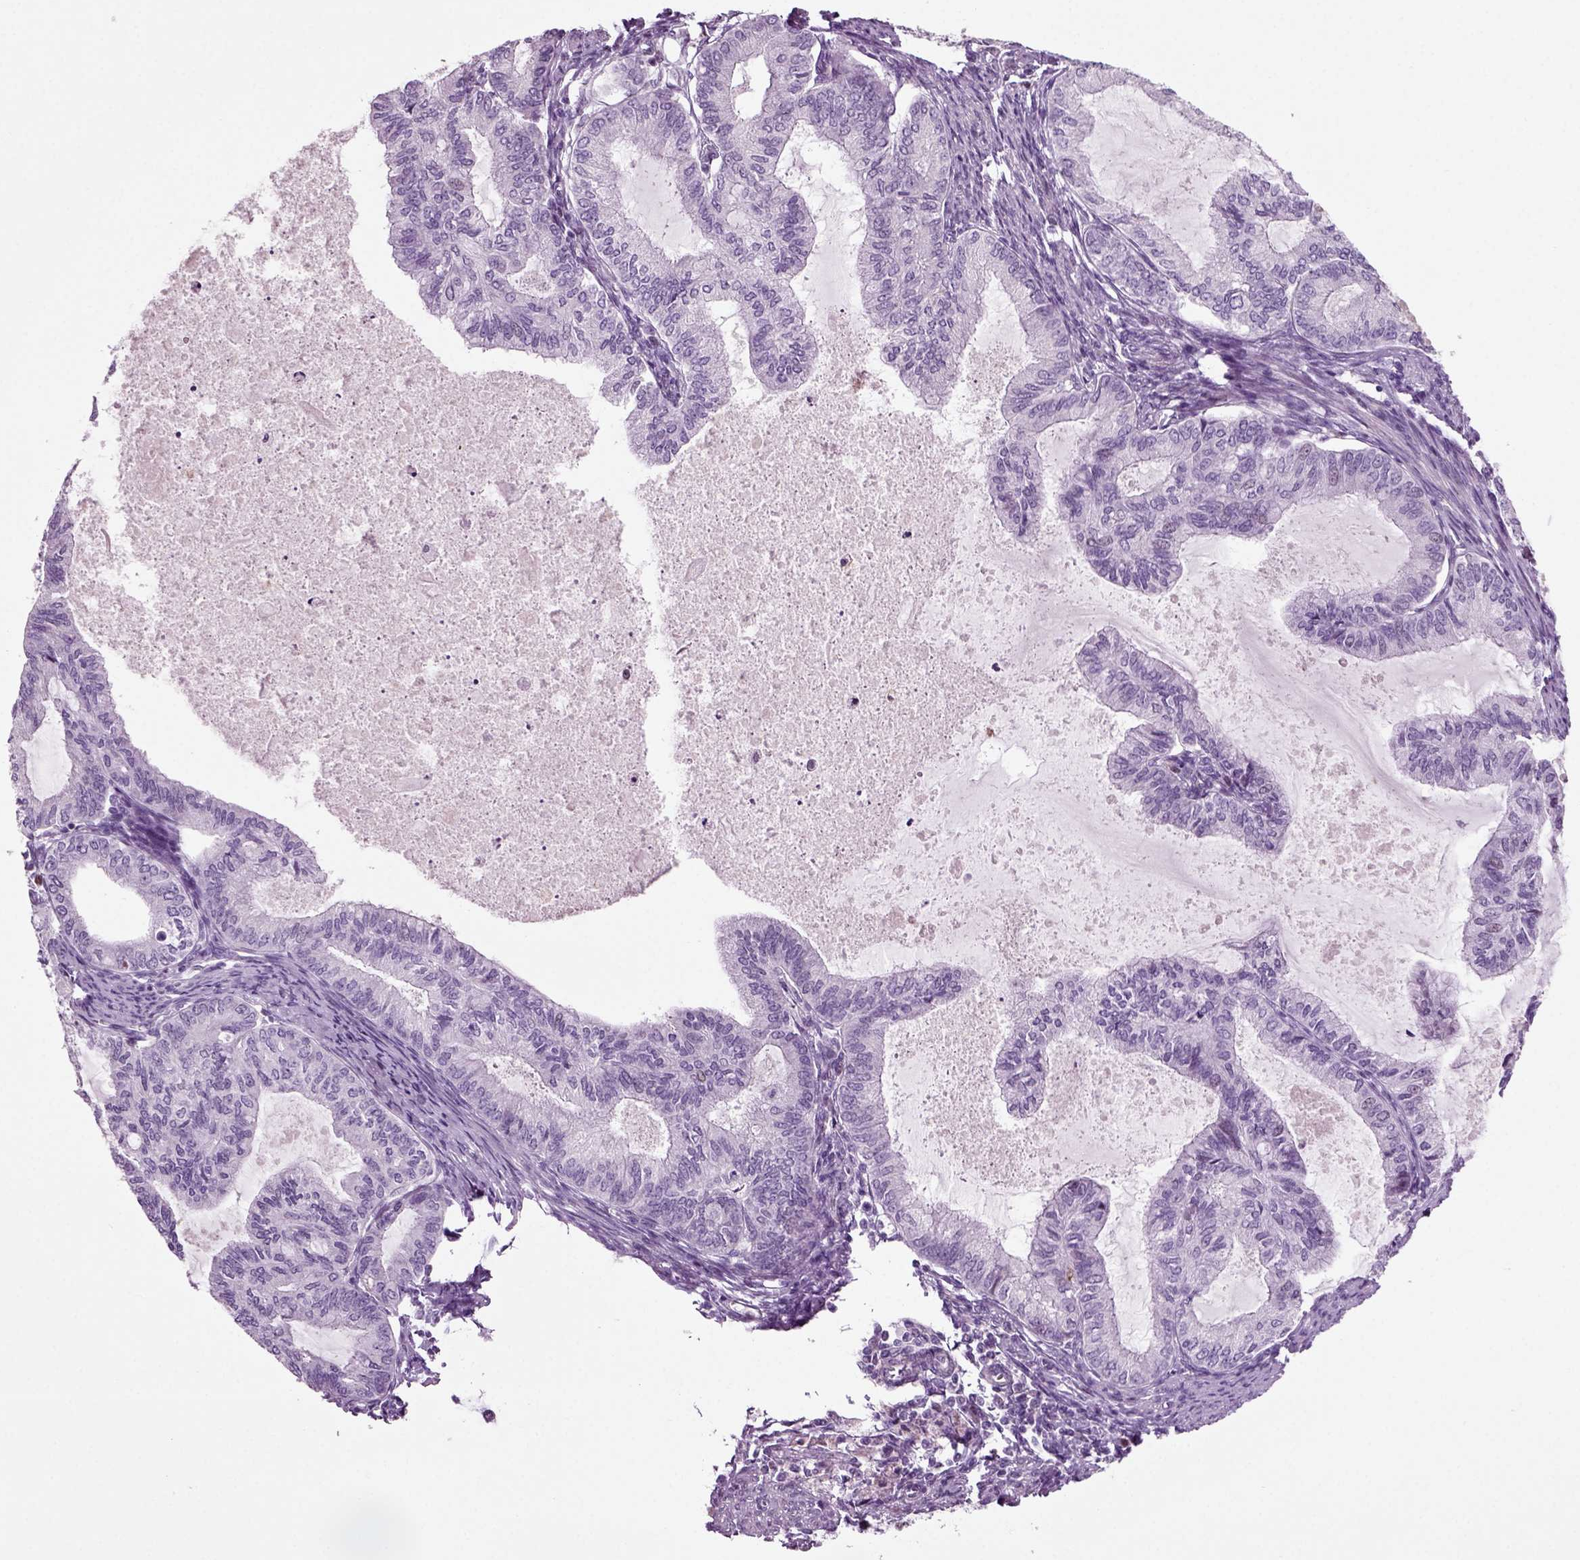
{"staining": {"intensity": "negative", "quantity": "none", "location": "none"}, "tissue": "endometrial cancer", "cell_type": "Tumor cells", "image_type": "cancer", "snomed": [{"axis": "morphology", "description": "Adenocarcinoma, NOS"}, {"axis": "topography", "description": "Endometrium"}], "caption": "Immunohistochemical staining of human endometrial cancer demonstrates no significant expression in tumor cells.", "gene": "ARID3A", "patient": {"sex": "female", "age": 86}}